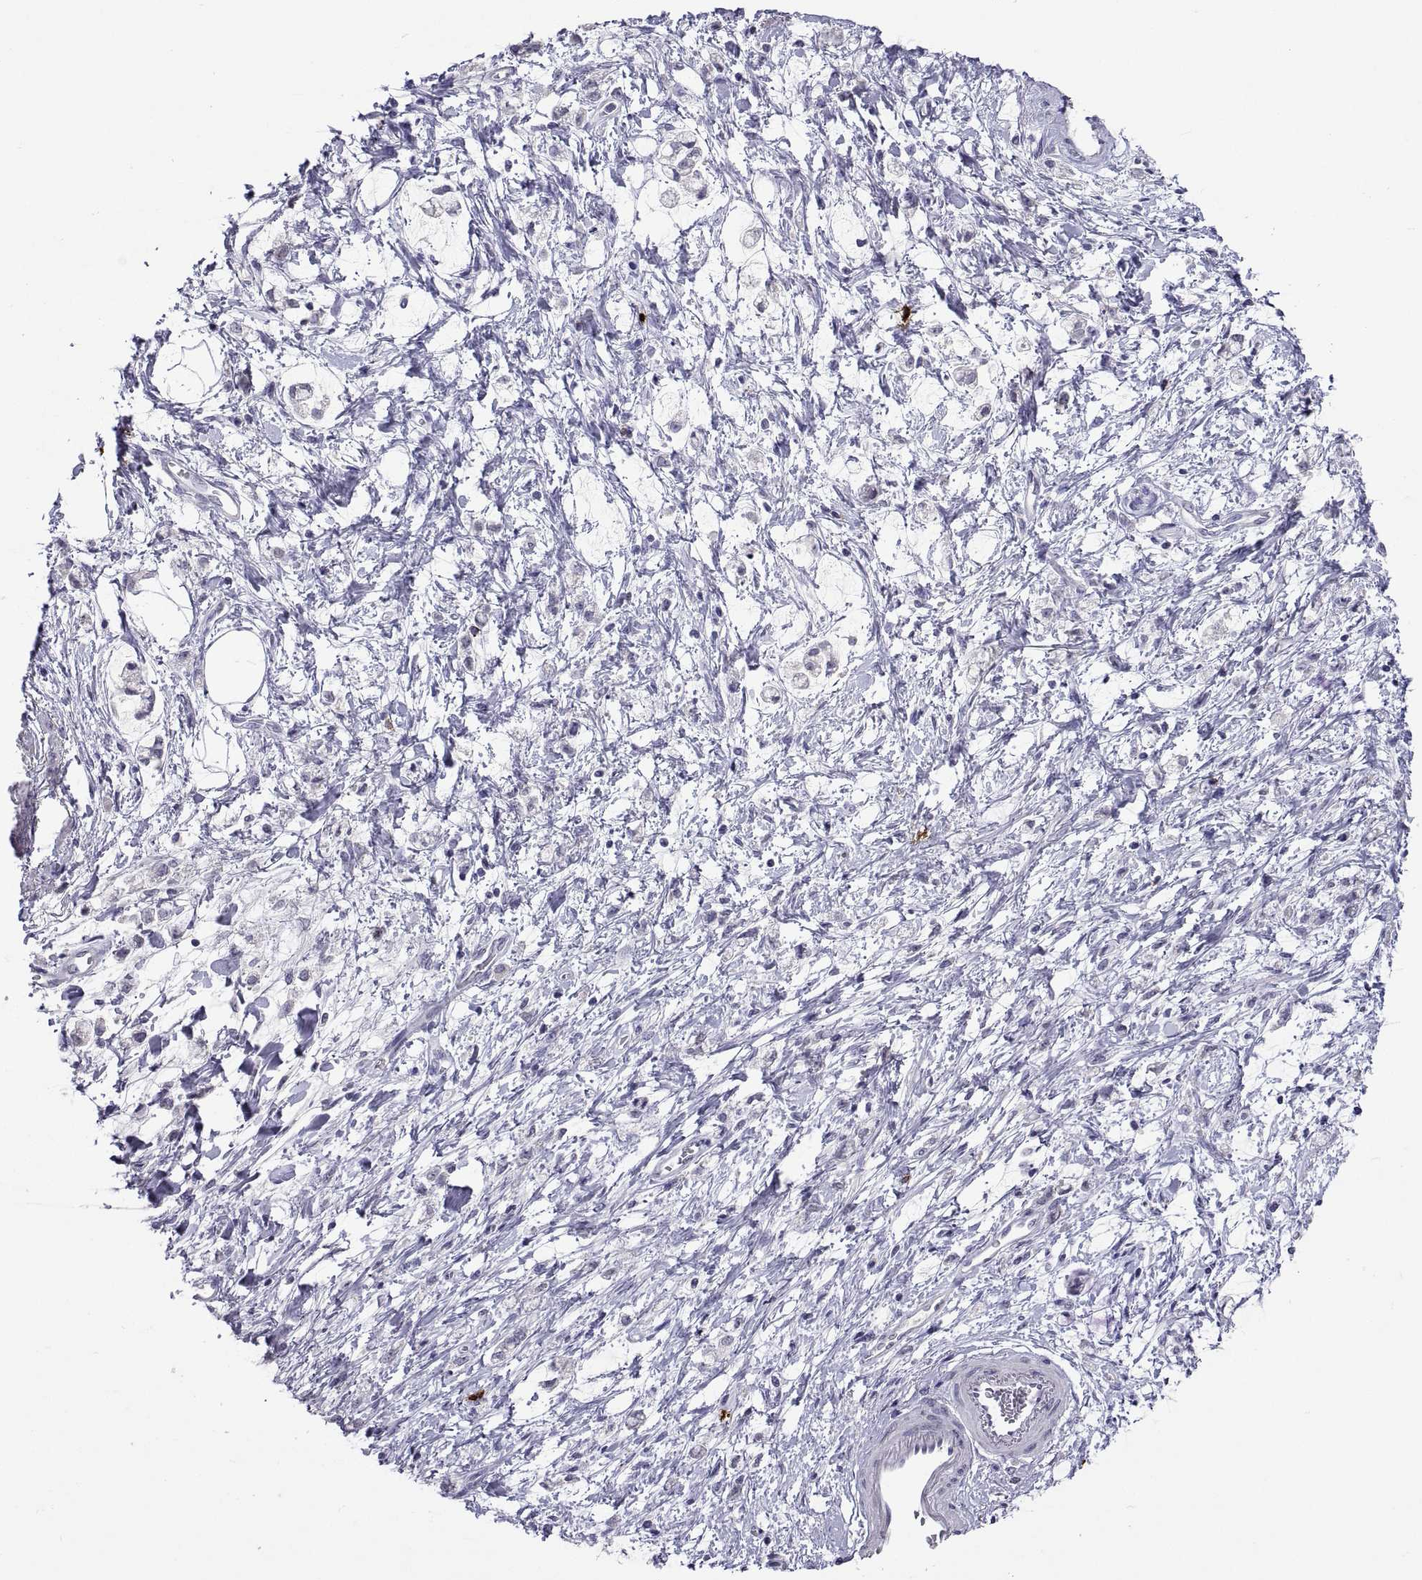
{"staining": {"intensity": "negative", "quantity": "none", "location": "none"}, "tissue": "stomach cancer", "cell_type": "Tumor cells", "image_type": "cancer", "snomed": [{"axis": "morphology", "description": "Adenocarcinoma, NOS"}, {"axis": "topography", "description": "Stomach"}], "caption": "Adenocarcinoma (stomach) was stained to show a protein in brown. There is no significant staining in tumor cells.", "gene": "MS4A1", "patient": {"sex": "female", "age": 60}}